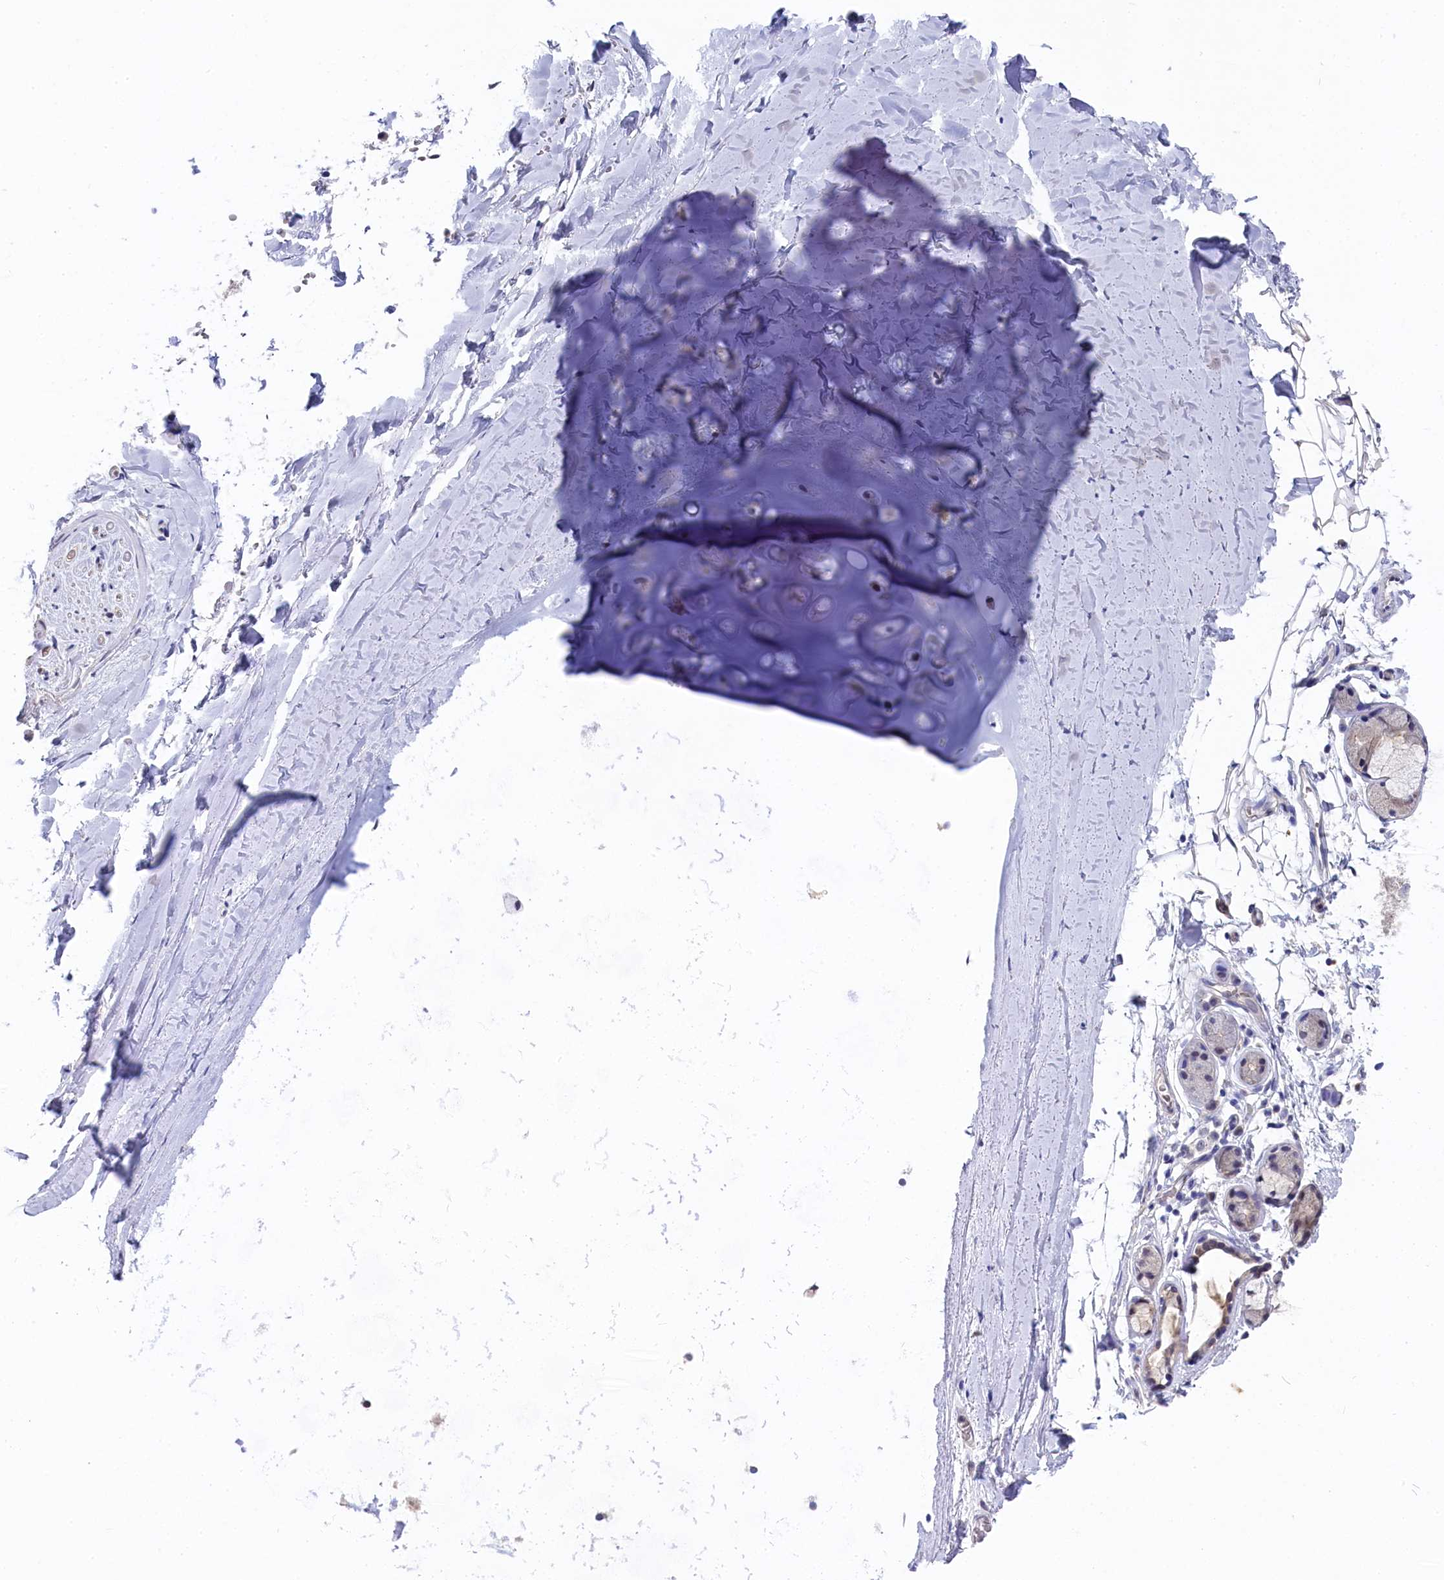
{"staining": {"intensity": "negative", "quantity": "none", "location": "none"}, "tissue": "adipose tissue", "cell_type": "Adipocytes", "image_type": "normal", "snomed": [{"axis": "morphology", "description": "Normal tissue, NOS"}, {"axis": "topography", "description": "Lymph node"}, {"axis": "topography", "description": "Bronchus"}], "caption": "An IHC photomicrograph of benign adipose tissue is shown. There is no staining in adipocytes of adipose tissue.", "gene": "C11orf54", "patient": {"sex": "male", "age": 63}}